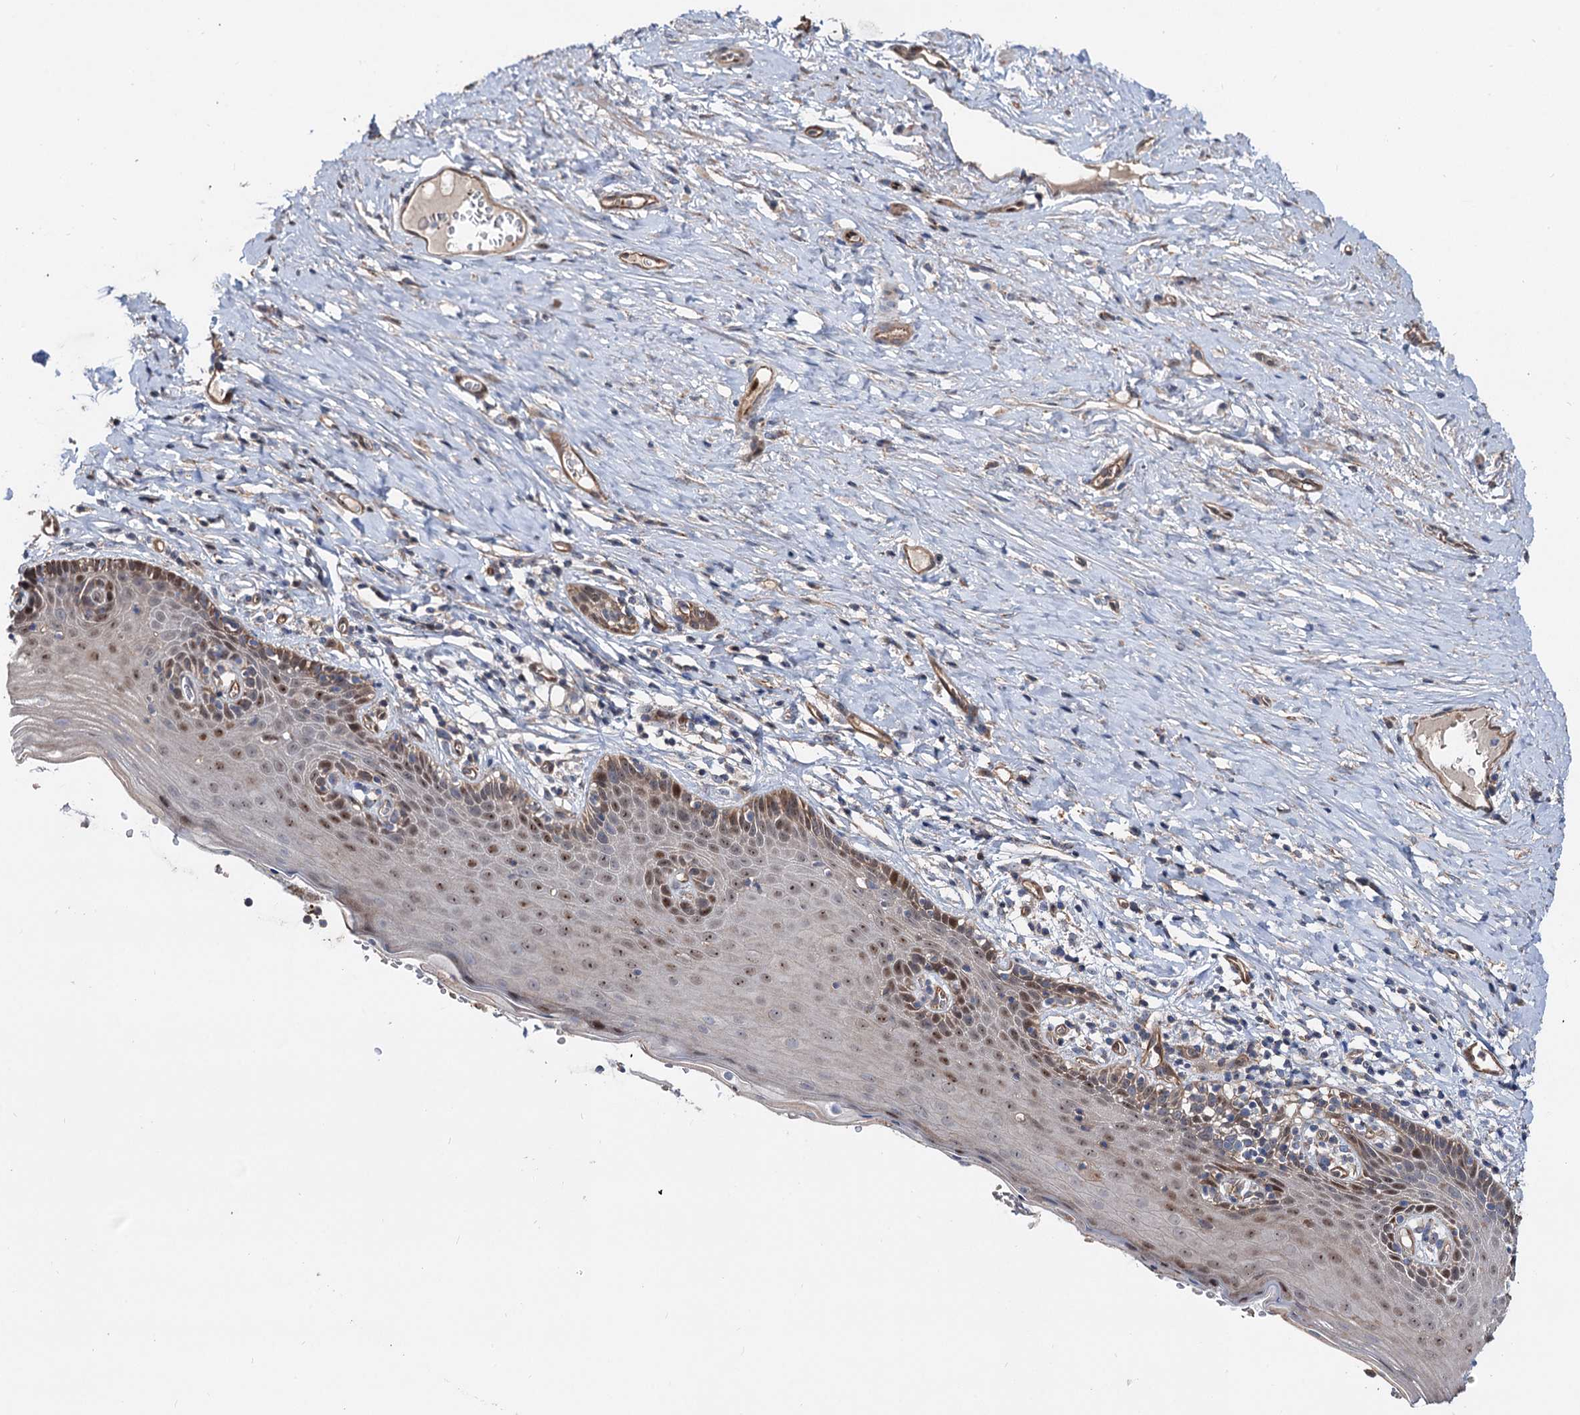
{"staining": {"intensity": "moderate", "quantity": ">75%", "location": "cytoplasmic/membranous"}, "tissue": "cervix", "cell_type": "Glandular cells", "image_type": "normal", "snomed": [{"axis": "morphology", "description": "Normal tissue, NOS"}, {"axis": "topography", "description": "Cervix"}], "caption": "The histopathology image reveals staining of normal cervix, revealing moderate cytoplasmic/membranous protein staining (brown color) within glandular cells.", "gene": "PTDSS2", "patient": {"sex": "female", "age": 42}}